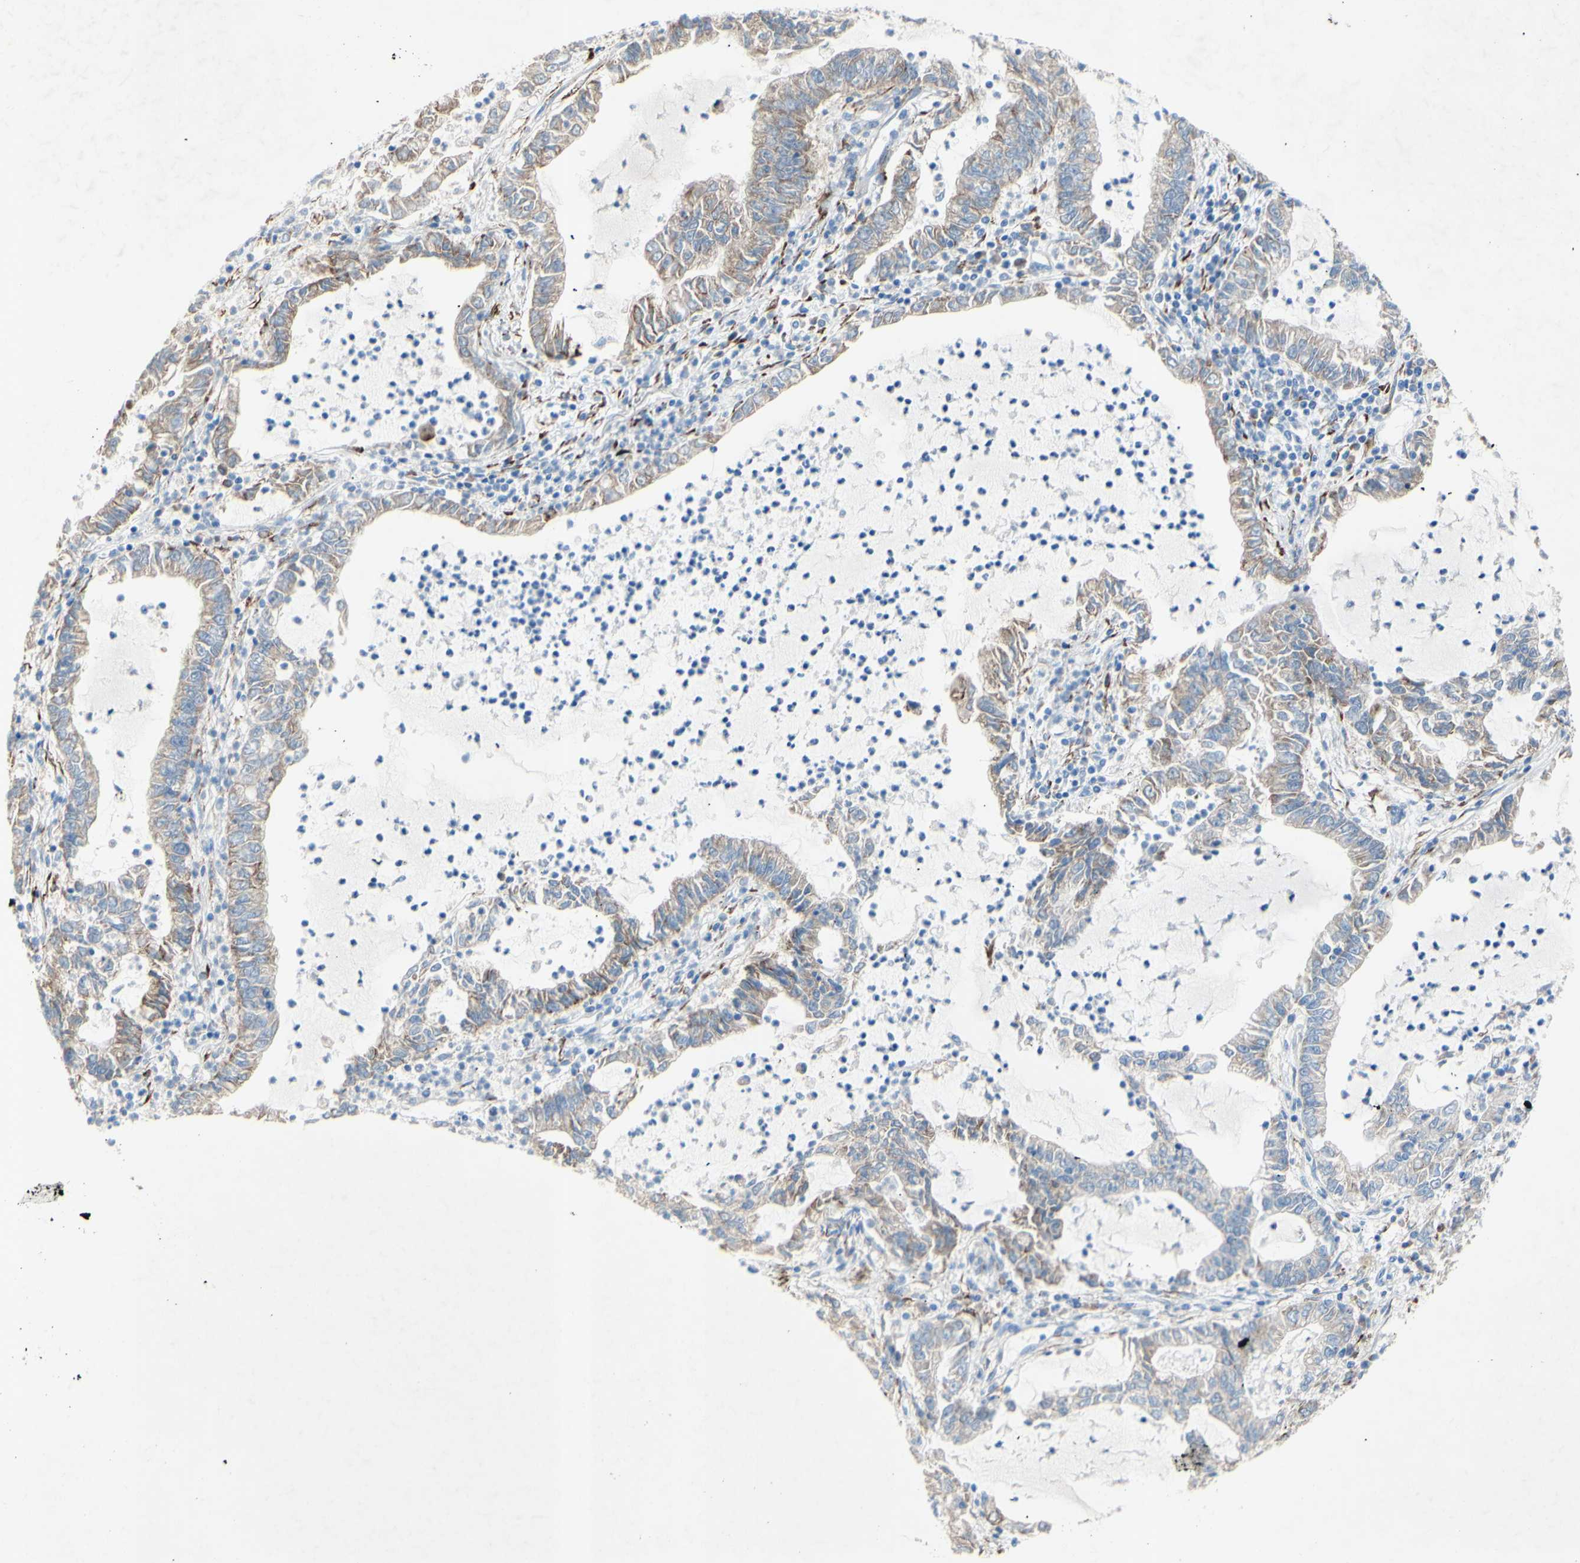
{"staining": {"intensity": "weak", "quantity": "25%-75%", "location": "cytoplasmic/membranous"}, "tissue": "lung cancer", "cell_type": "Tumor cells", "image_type": "cancer", "snomed": [{"axis": "morphology", "description": "Adenocarcinoma, NOS"}, {"axis": "topography", "description": "Lung"}], "caption": "Immunohistochemistry (IHC) of human lung cancer reveals low levels of weak cytoplasmic/membranous positivity in approximately 25%-75% of tumor cells.", "gene": "TMIGD2", "patient": {"sex": "female", "age": 51}}